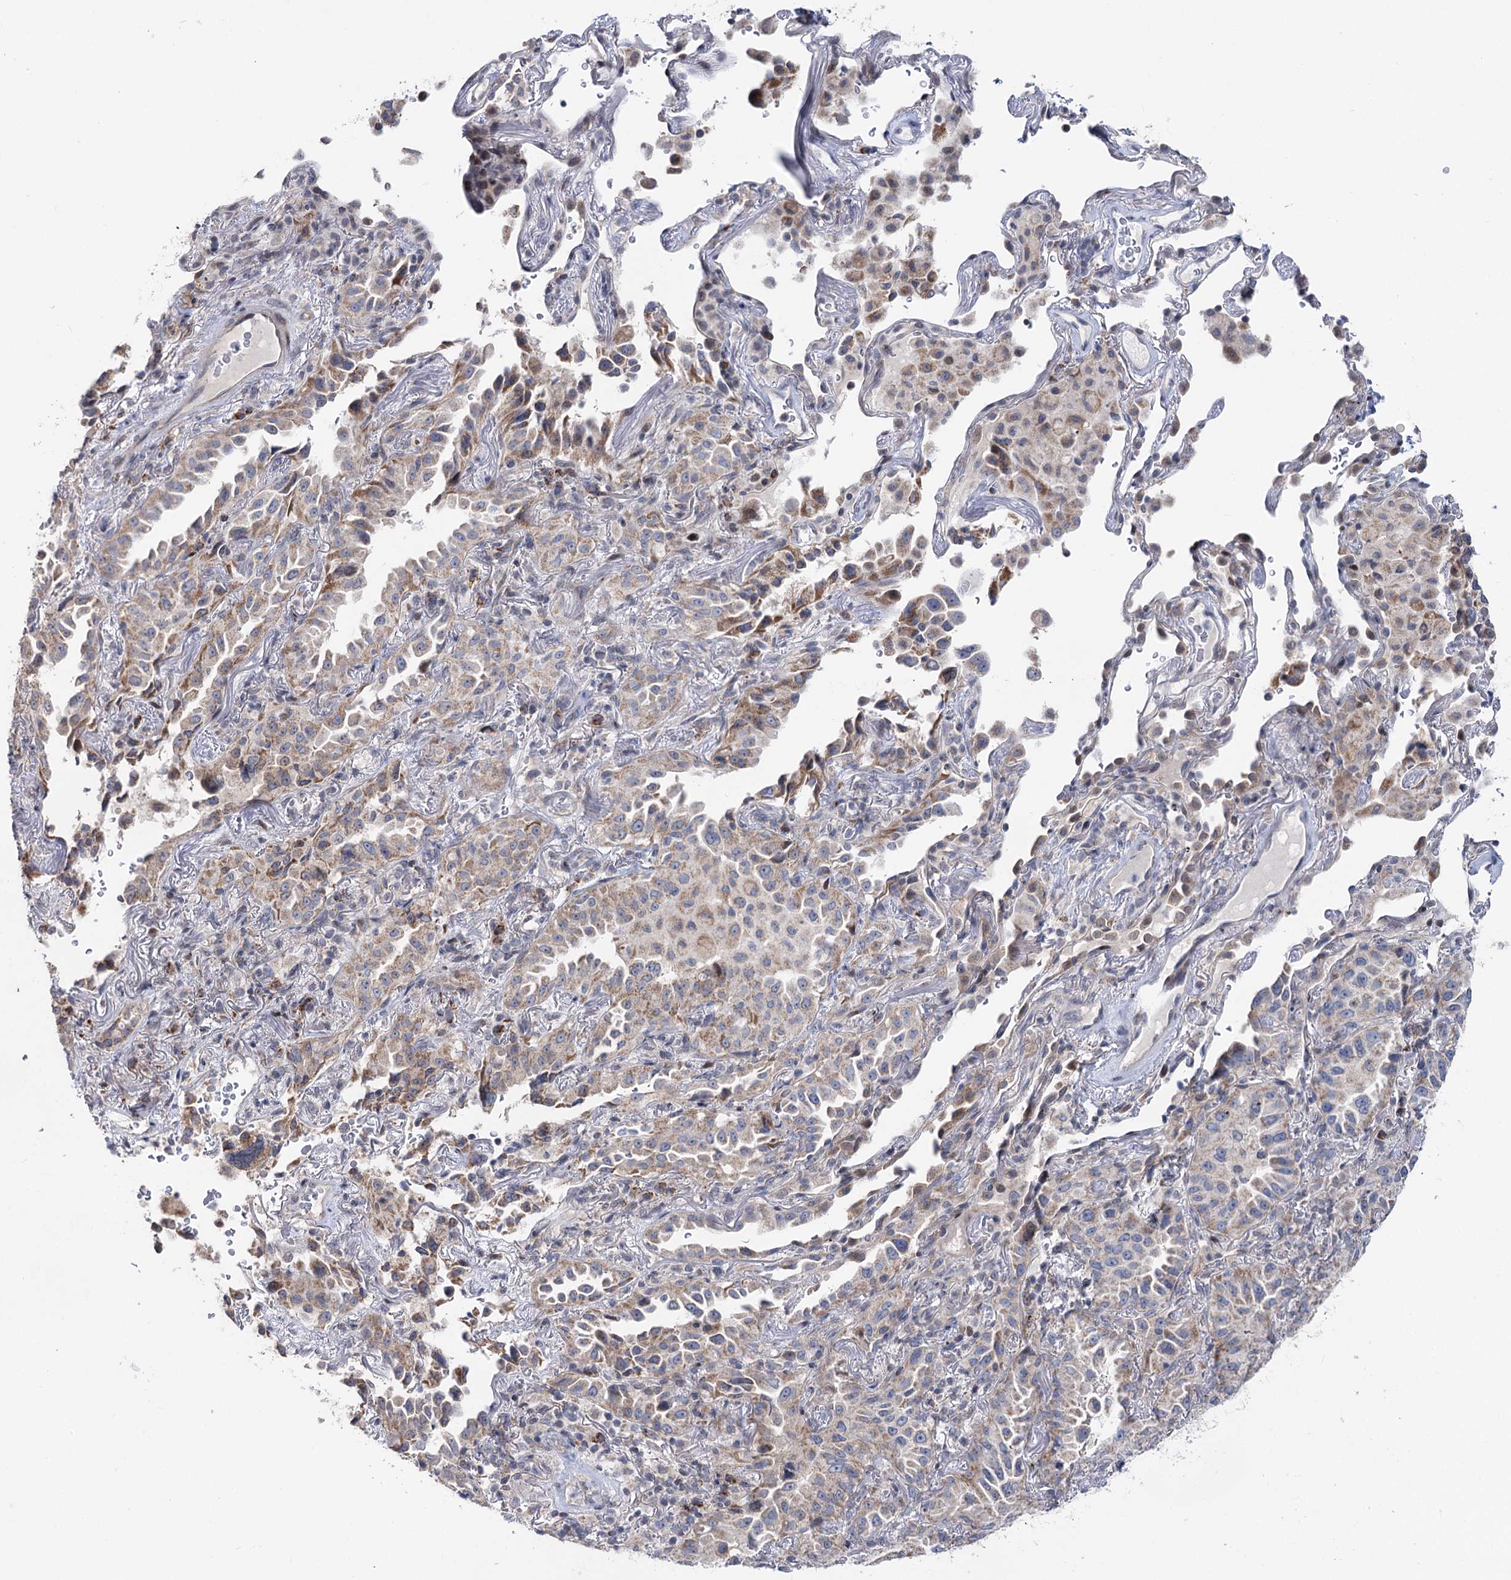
{"staining": {"intensity": "moderate", "quantity": "25%-75%", "location": "cytoplasmic/membranous"}, "tissue": "lung cancer", "cell_type": "Tumor cells", "image_type": "cancer", "snomed": [{"axis": "morphology", "description": "Adenocarcinoma, NOS"}, {"axis": "topography", "description": "Lung"}], "caption": "Approximately 25%-75% of tumor cells in human lung cancer exhibit moderate cytoplasmic/membranous protein staining as visualized by brown immunohistochemical staining.", "gene": "PTGR1", "patient": {"sex": "female", "age": 69}}